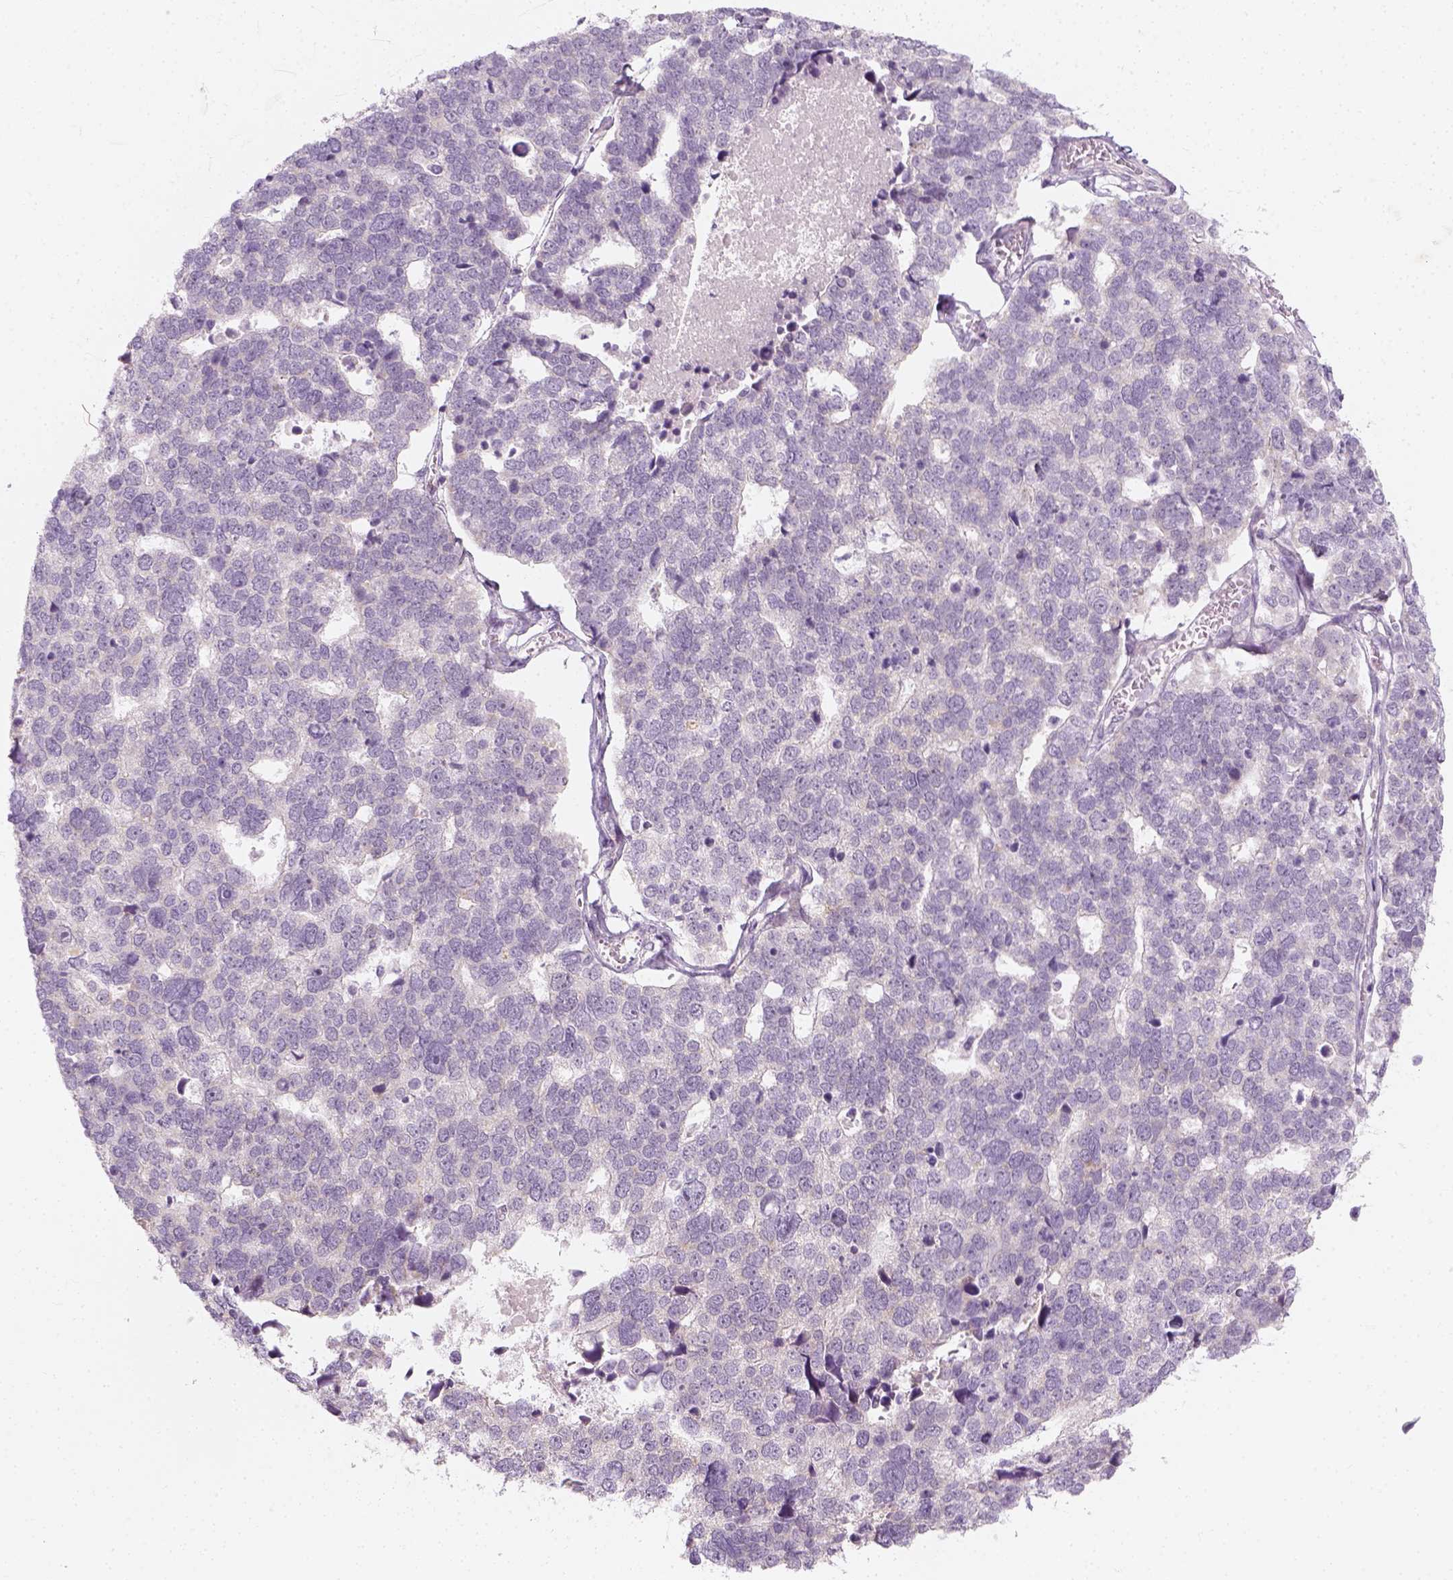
{"staining": {"intensity": "negative", "quantity": "none", "location": "none"}, "tissue": "stomach cancer", "cell_type": "Tumor cells", "image_type": "cancer", "snomed": [{"axis": "morphology", "description": "Adenocarcinoma, NOS"}, {"axis": "topography", "description": "Stomach"}], "caption": "Immunohistochemistry (IHC) of human stomach cancer (adenocarcinoma) demonstrates no expression in tumor cells.", "gene": "PRAME", "patient": {"sex": "male", "age": 69}}